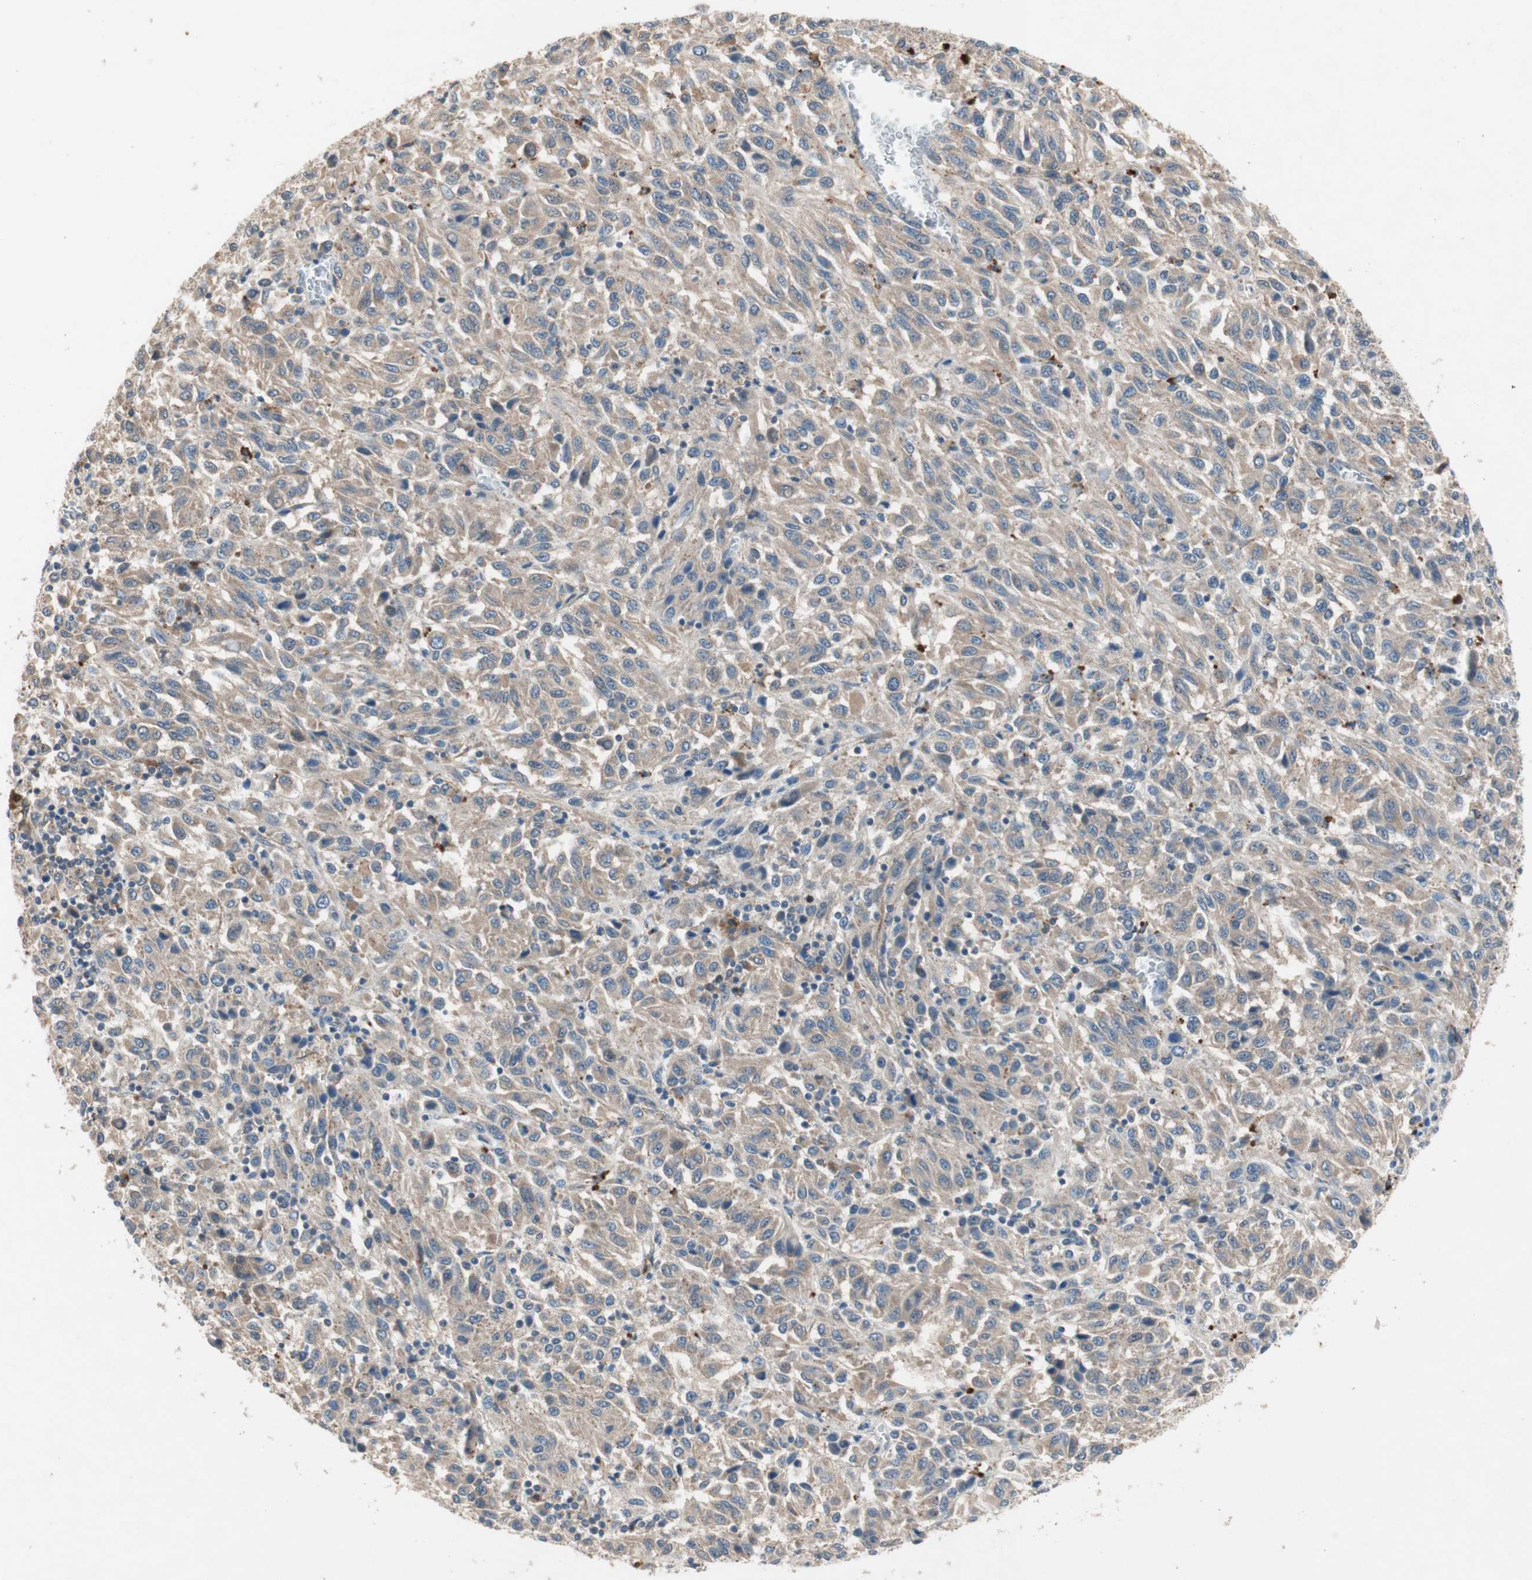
{"staining": {"intensity": "moderate", "quantity": ">75%", "location": "cytoplasmic/membranous"}, "tissue": "melanoma", "cell_type": "Tumor cells", "image_type": "cancer", "snomed": [{"axis": "morphology", "description": "Malignant melanoma, Metastatic site"}, {"axis": "topography", "description": "Lung"}], "caption": "The micrograph exhibits immunohistochemical staining of malignant melanoma (metastatic site). There is moderate cytoplasmic/membranous positivity is identified in about >75% of tumor cells.", "gene": "NCLN", "patient": {"sex": "male", "age": 64}}